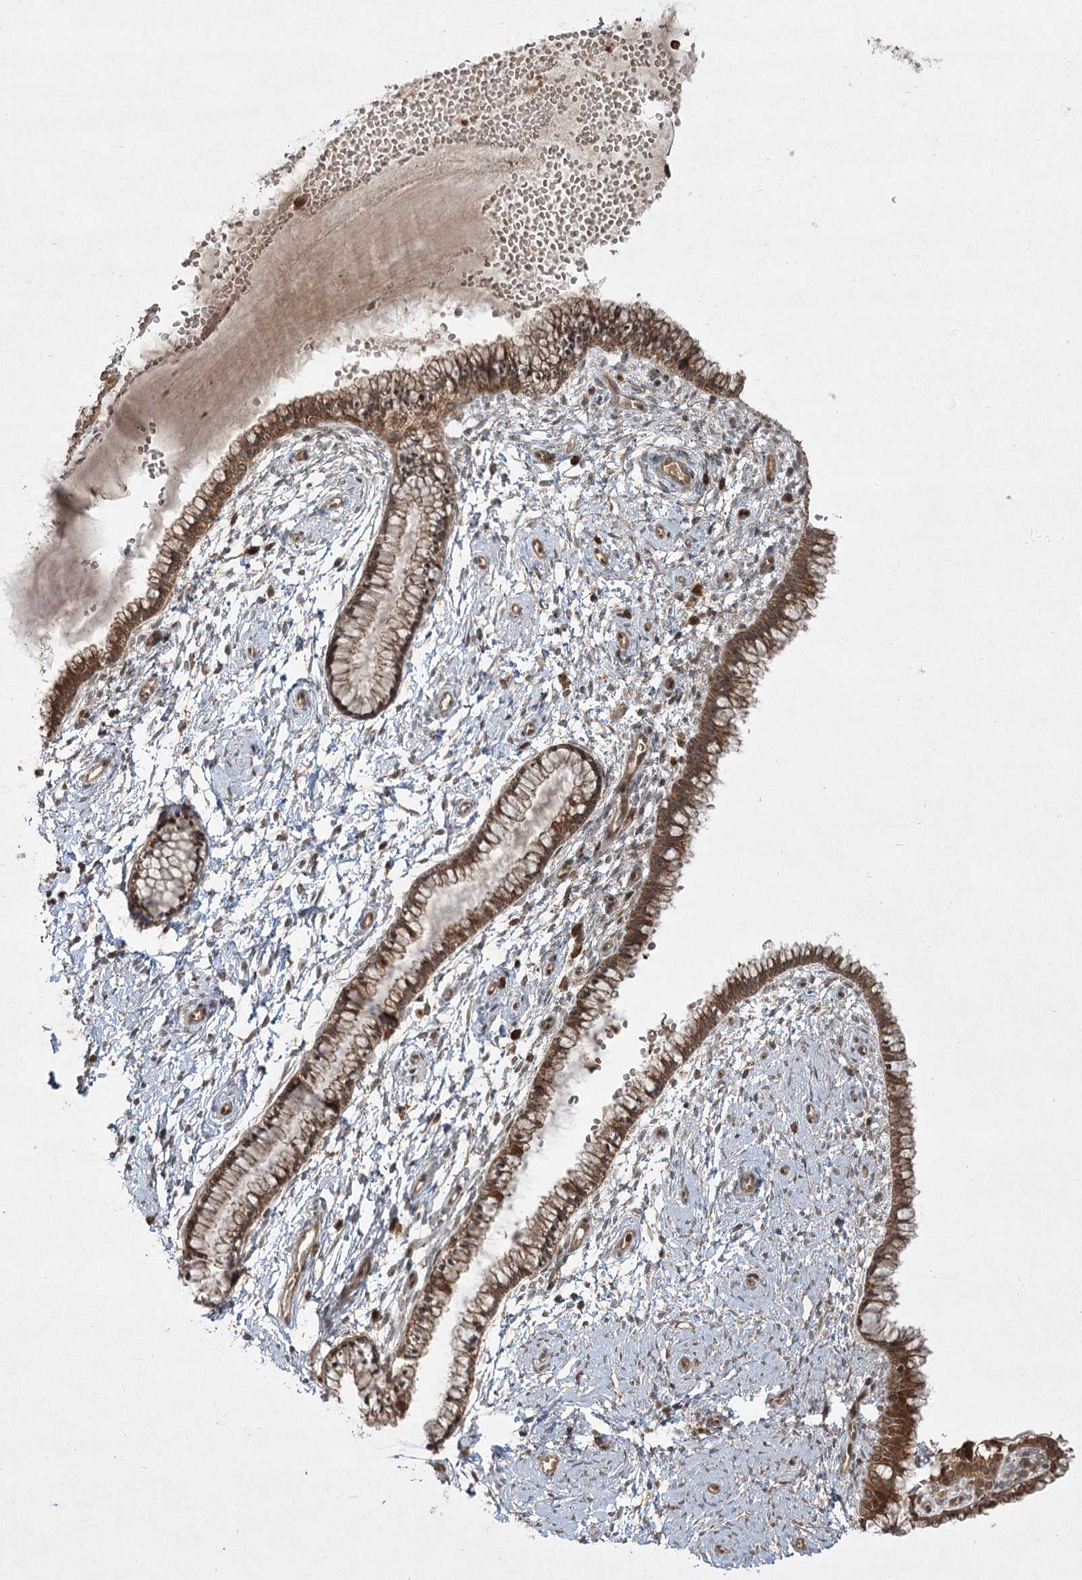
{"staining": {"intensity": "strong", "quantity": ">75%", "location": "cytoplasmic/membranous"}, "tissue": "cervix", "cell_type": "Glandular cells", "image_type": "normal", "snomed": [{"axis": "morphology", "description": "Normal tissue, NOS"}, {"axis": "topography", "description": "Cervix"}], "caption": "Cervix stained with a brown dye shows strong cytoplasmic/membranous positive positivity in about >75% of glandular cells.", "gene": "CPLANE1", "patient": {"sex": "female", "age": 33}}